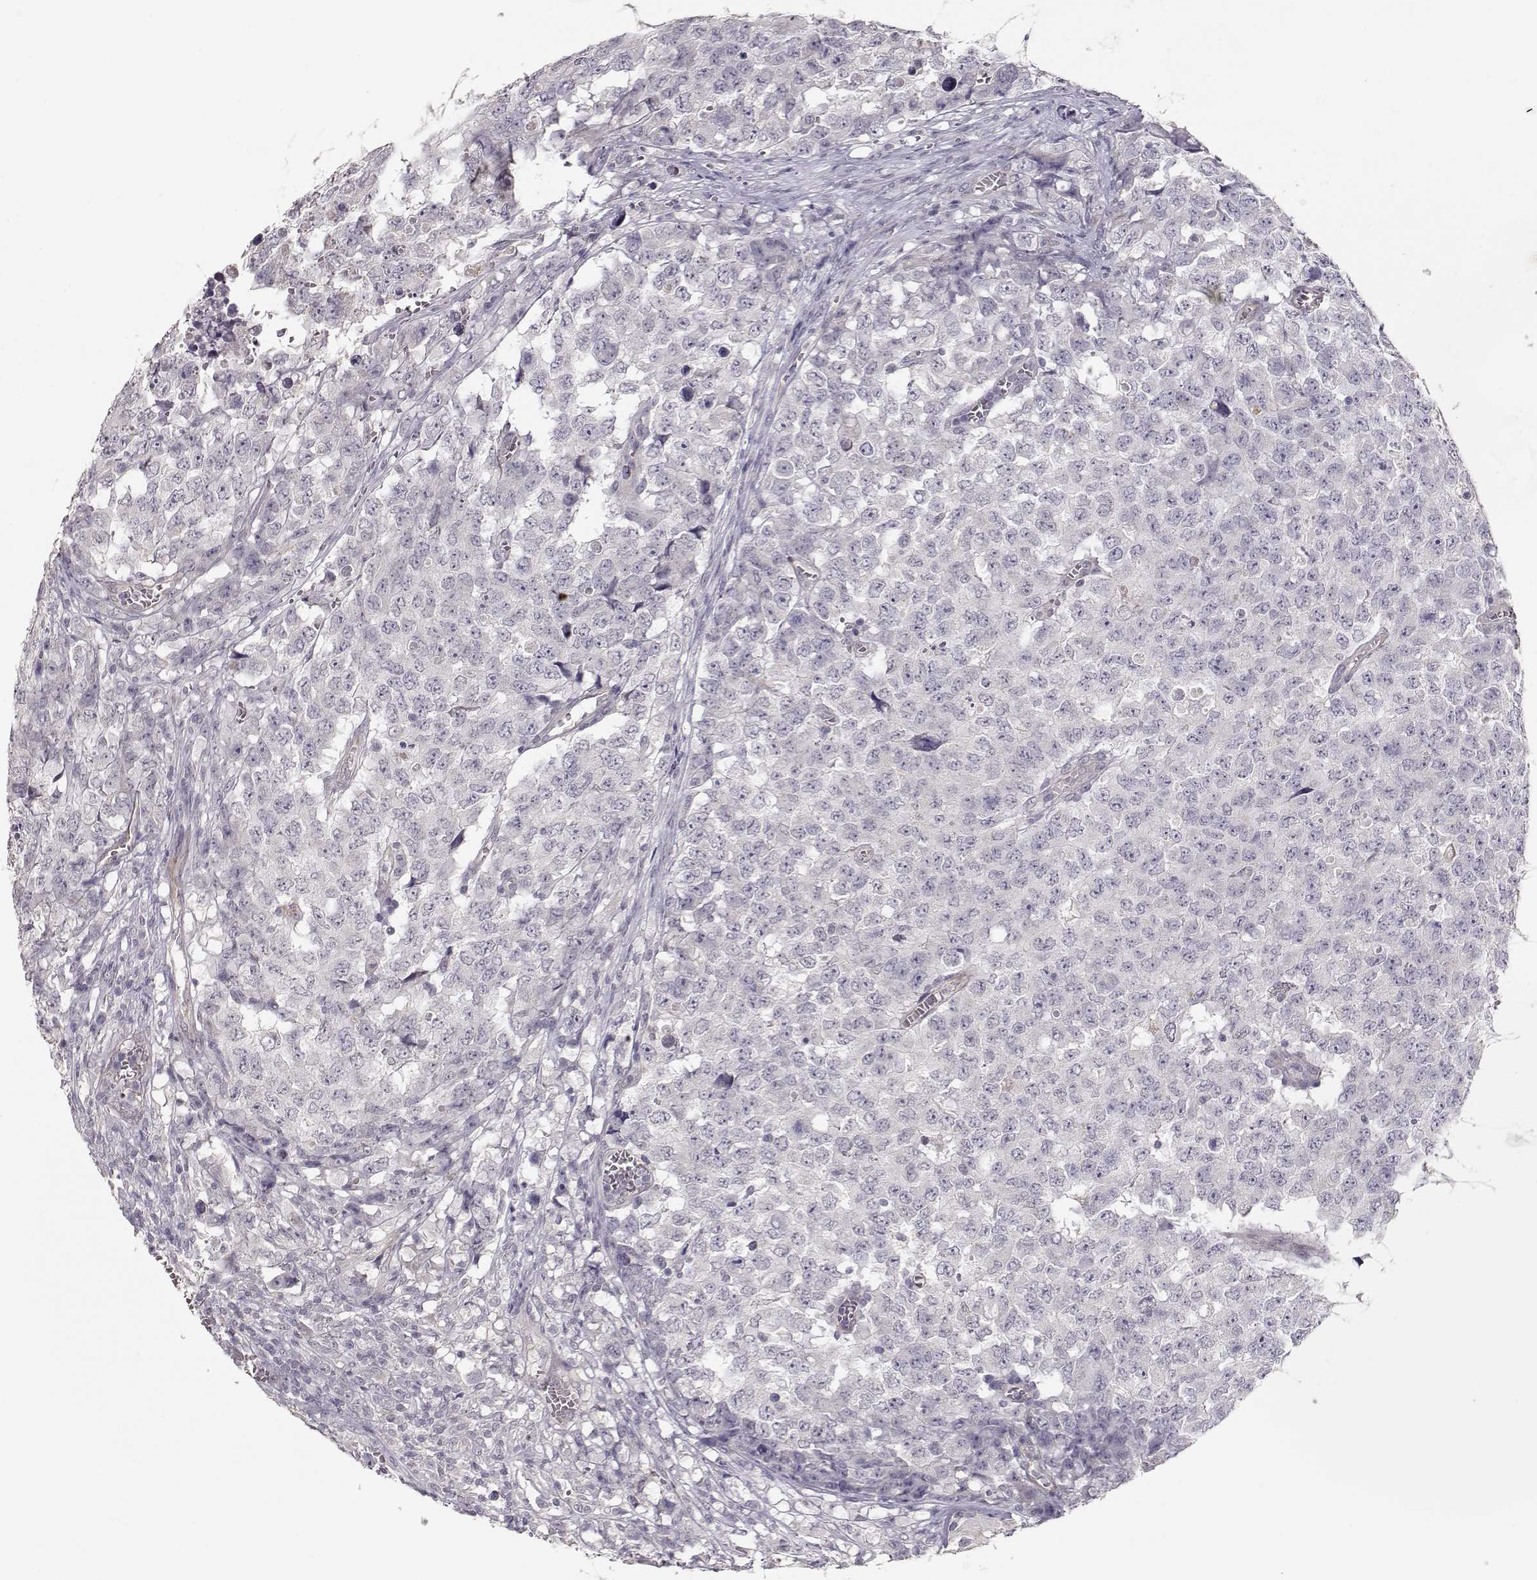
{"staining": {"intensity": "negative", "quantity": "none", "location": "none"}, "tissue": "testis cancer", "cell_type": "Tumor cells", "image_type": "cancer", "snomed": [{"axis": "morphology", "description": "Carcinoma, Embryonal, NOS"}, {"axis": "topography", "description": "Testis"}], "caption": "Human testis embryonal carcinoma stained for a protein using immunohistochemistry (IHC) reveals no staining in tumor cells.", "gene": "LAMA5", "patient": {"sex": "male", "age": 23}}